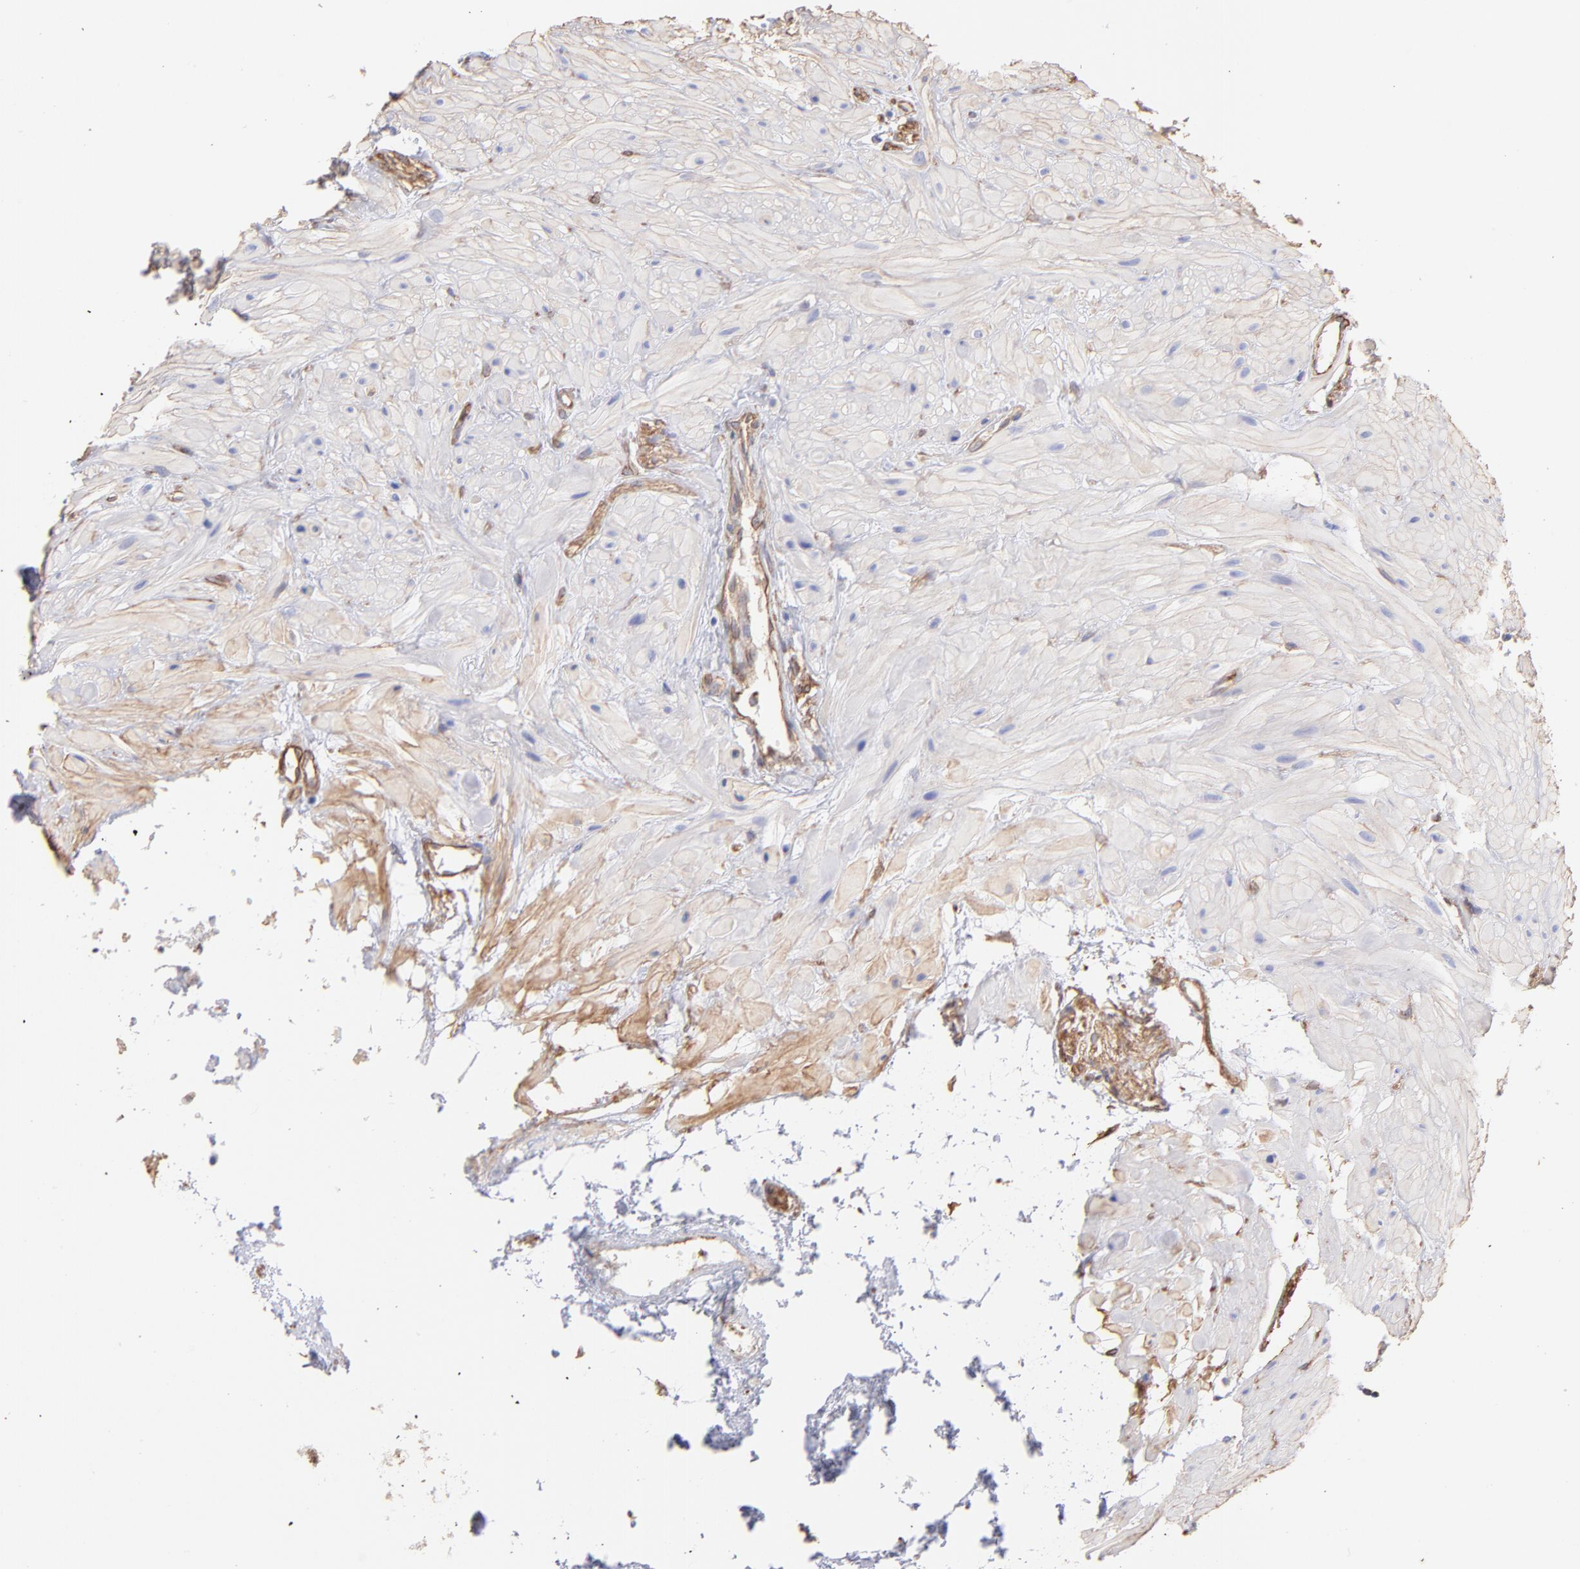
{"staining": {"intensity": "weak", "quantity": ">75%", "location": "cytoplasmic/membranous"}, "tissue": "seminal vesicle", "cell_type": "Glandular cells", "image_type": "normal", "snomed": [{"axis": "morphology", "description": "Normal tissue, NOS"}, {"axis": "topography", "description": "Seminal veicle"}], "caption": "Weak cytoplasmic/membranous expression for a protein is present in about >75% of glandular cells of benign seminal vesicle using immunohistochemistry.", "gene": "PLEC", "patient": {"sex": "male", "age": 26}}